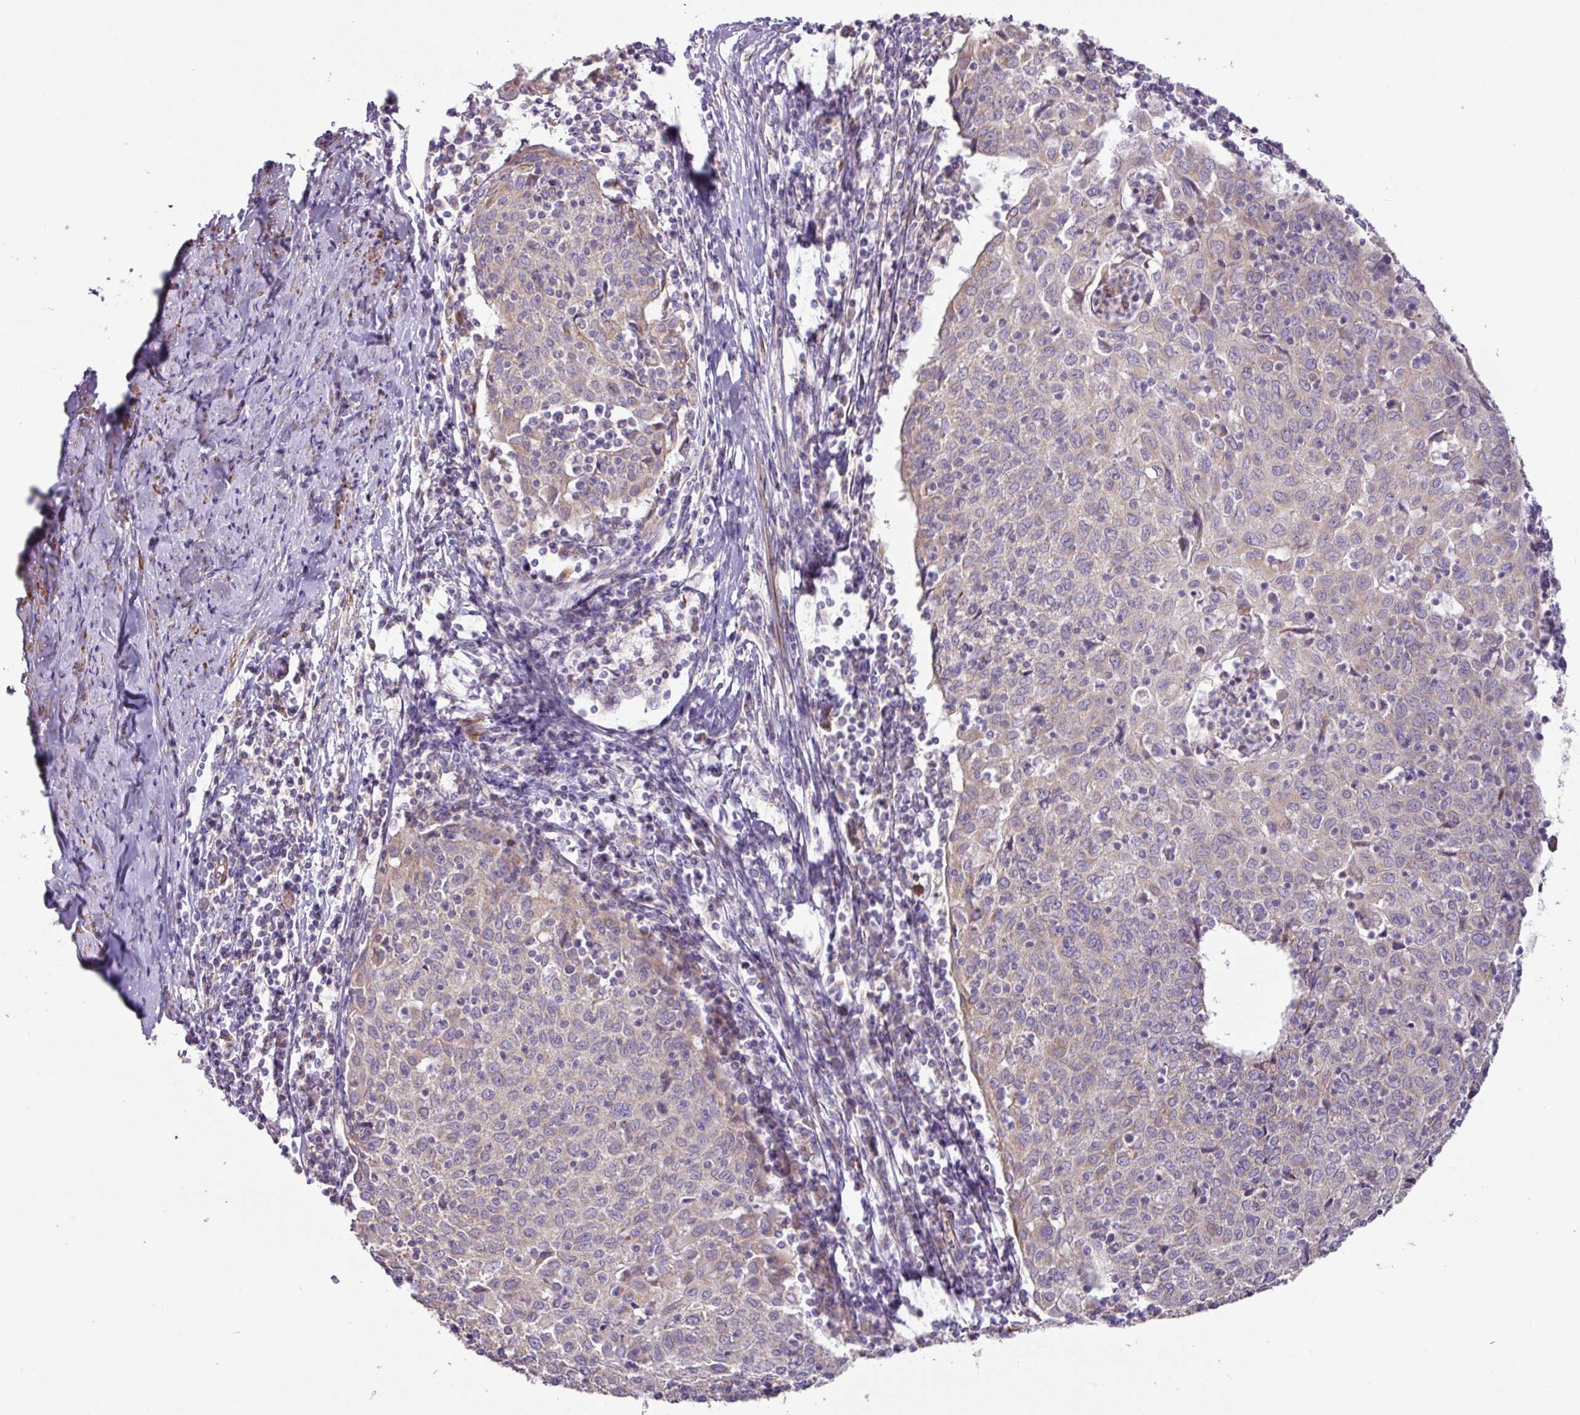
{"staining": {"intensity": "weak", "quantity": "<25%", "location": "cytoplasmic/membranous"}, "tissue": "cervical cancer", "cell_type": "Tumor cells", "image_type": "cancer", "snomed": [{"axis": "morphology", "description": "Squamous cell carcinoma, NOS"}, {"axis": "topography", "description": "Cervix"}], "caption": "This is an IHC image of cervical squamous cell carcinoma. There is no expression in tumor cells.", "gene": "MRRF", "patient": {"sex": "female", "age": 52}}